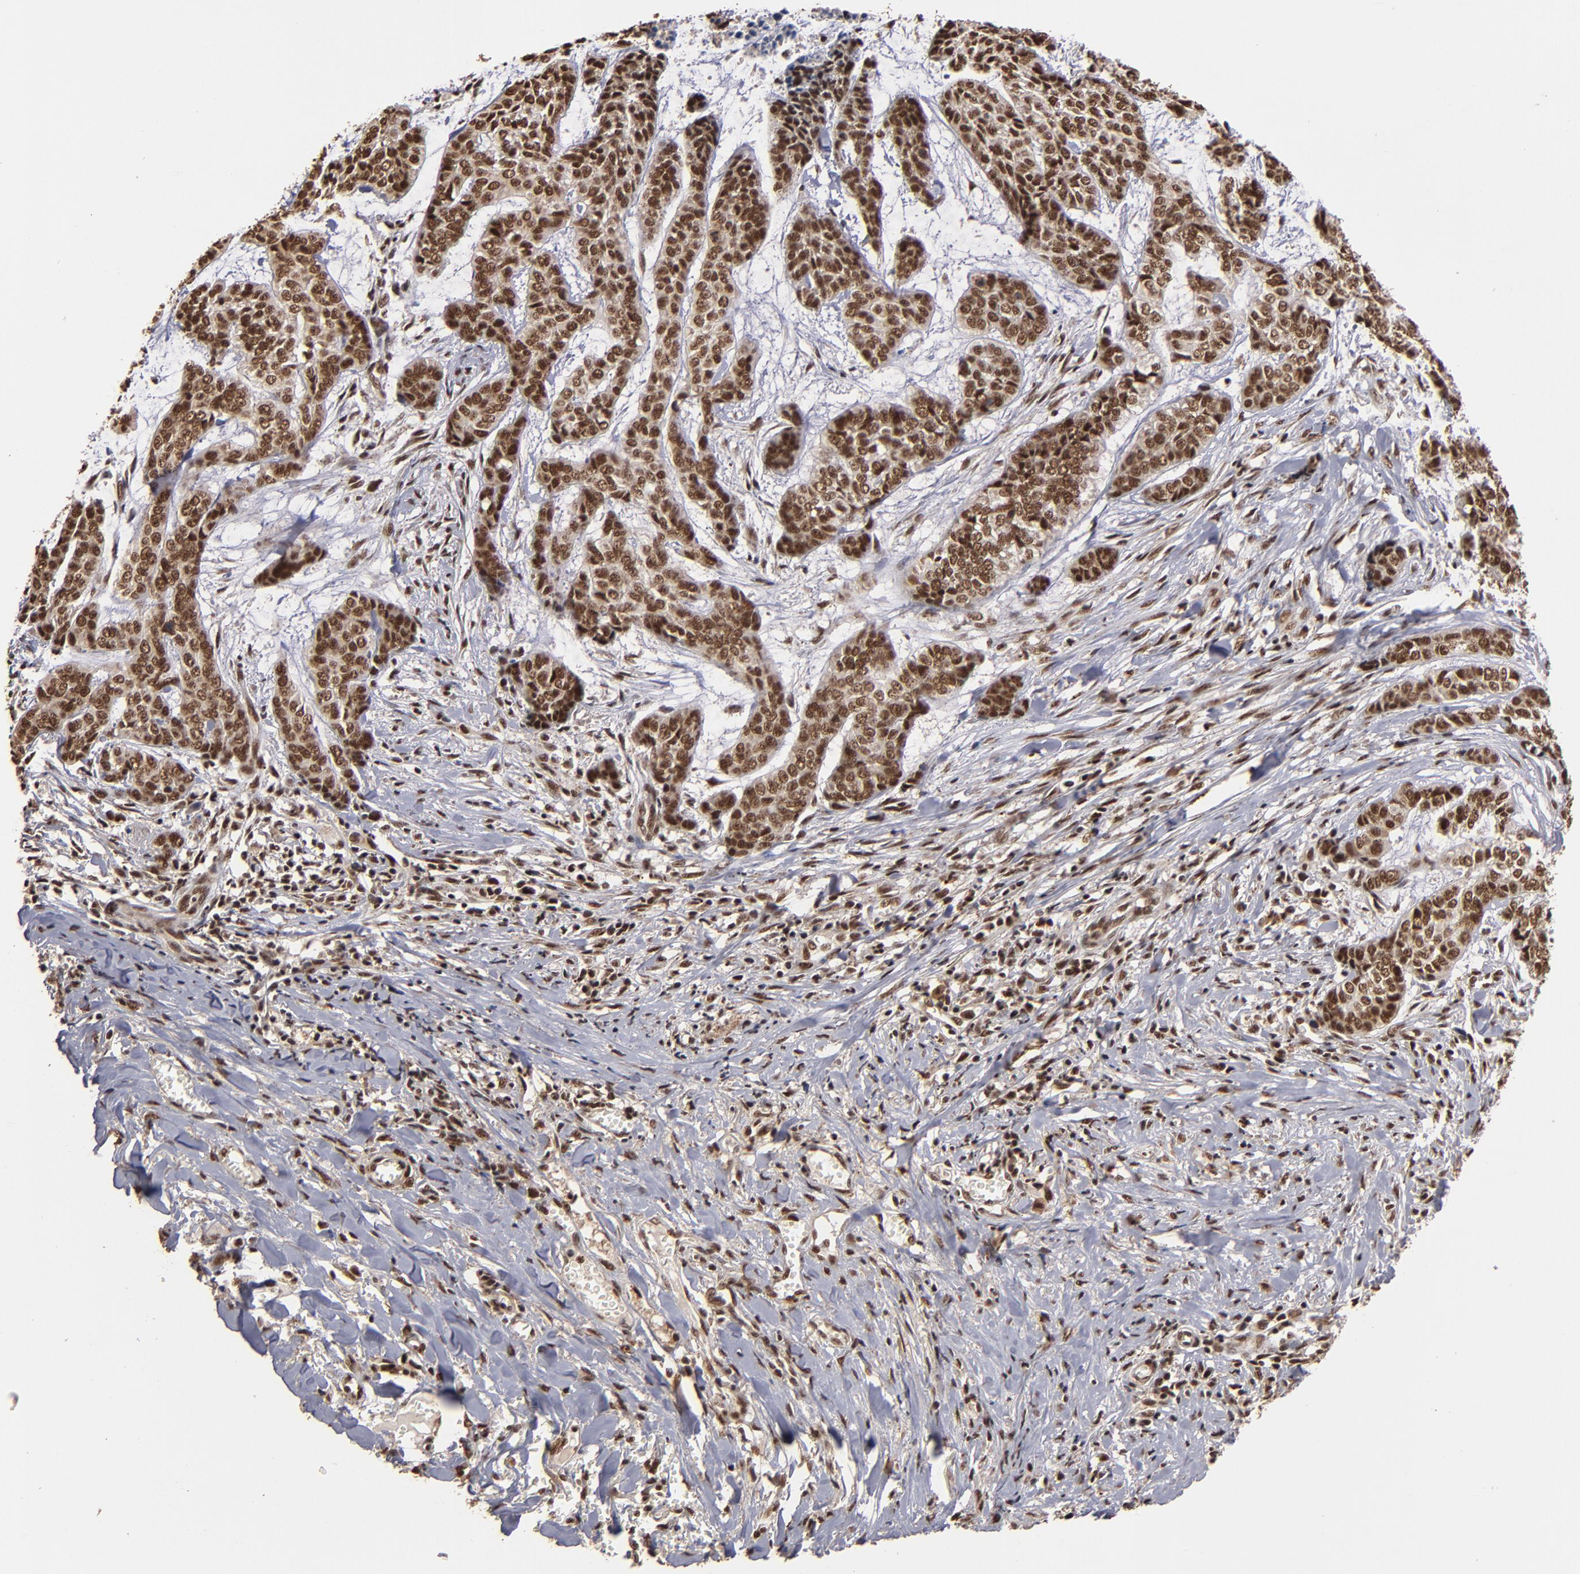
{"staining": {"intensity": "moderate", "quantity": ">75%", "location": "cytoplasmic/membranous,nuclear"}, "tissue": "skin cancer", "cell_type": "Tumor cells", "image_type": "cancer", "snomed": [{"axis": "morphology", "description": "Basal cell carcinoma"}, {"axis": "topography", "description": "Skin"}], "caption": "There is medium levels of moderate cytoplasmic/membranous and nuclear positivity in tumor cells of skin cancer (basal cell carcinoma), as demonstrated by immunohistochemical staining (brown color).", "gene": "SNW1", "patient": {"sex": "female", "age": 64}}